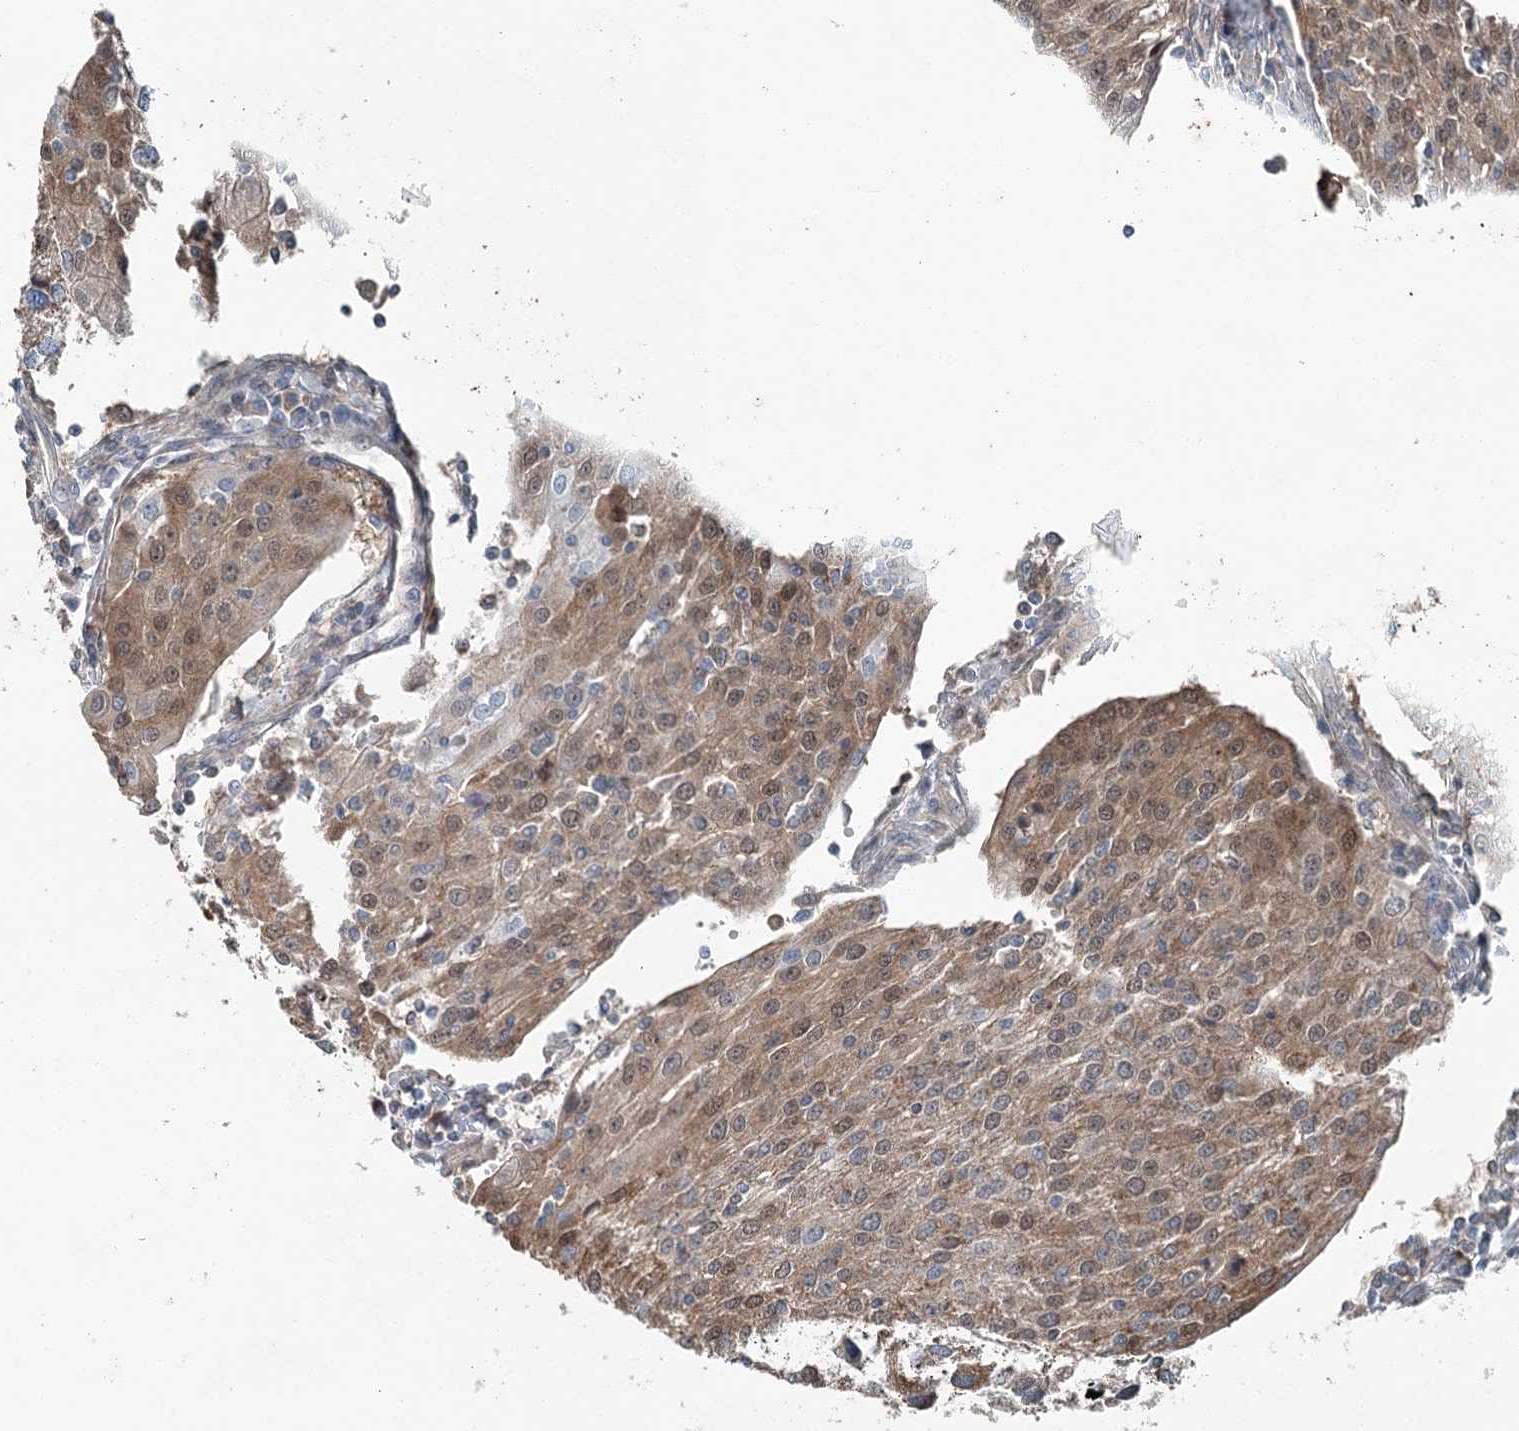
{"staining": {"intensity": "moderate", "quantity": "<25%", "location": "cytoplasmic/membranous"}, "tissue": "urothelial cancer", "cell_type": "Tumor cells", "image_type": "cancer", "snomed": [{"axis": "morphology", "description": "Urothelial carcinoma, High grade"}, {"axis": "topography", "description": "Urinary bladder"}], "caption": "Urothelial cancer stained for a protein reveals moderate cytoplasmic/membranous positivity in tumor cells.", "gene": "CHCHD5", "patient": {"sex": "female", "age": 85}}